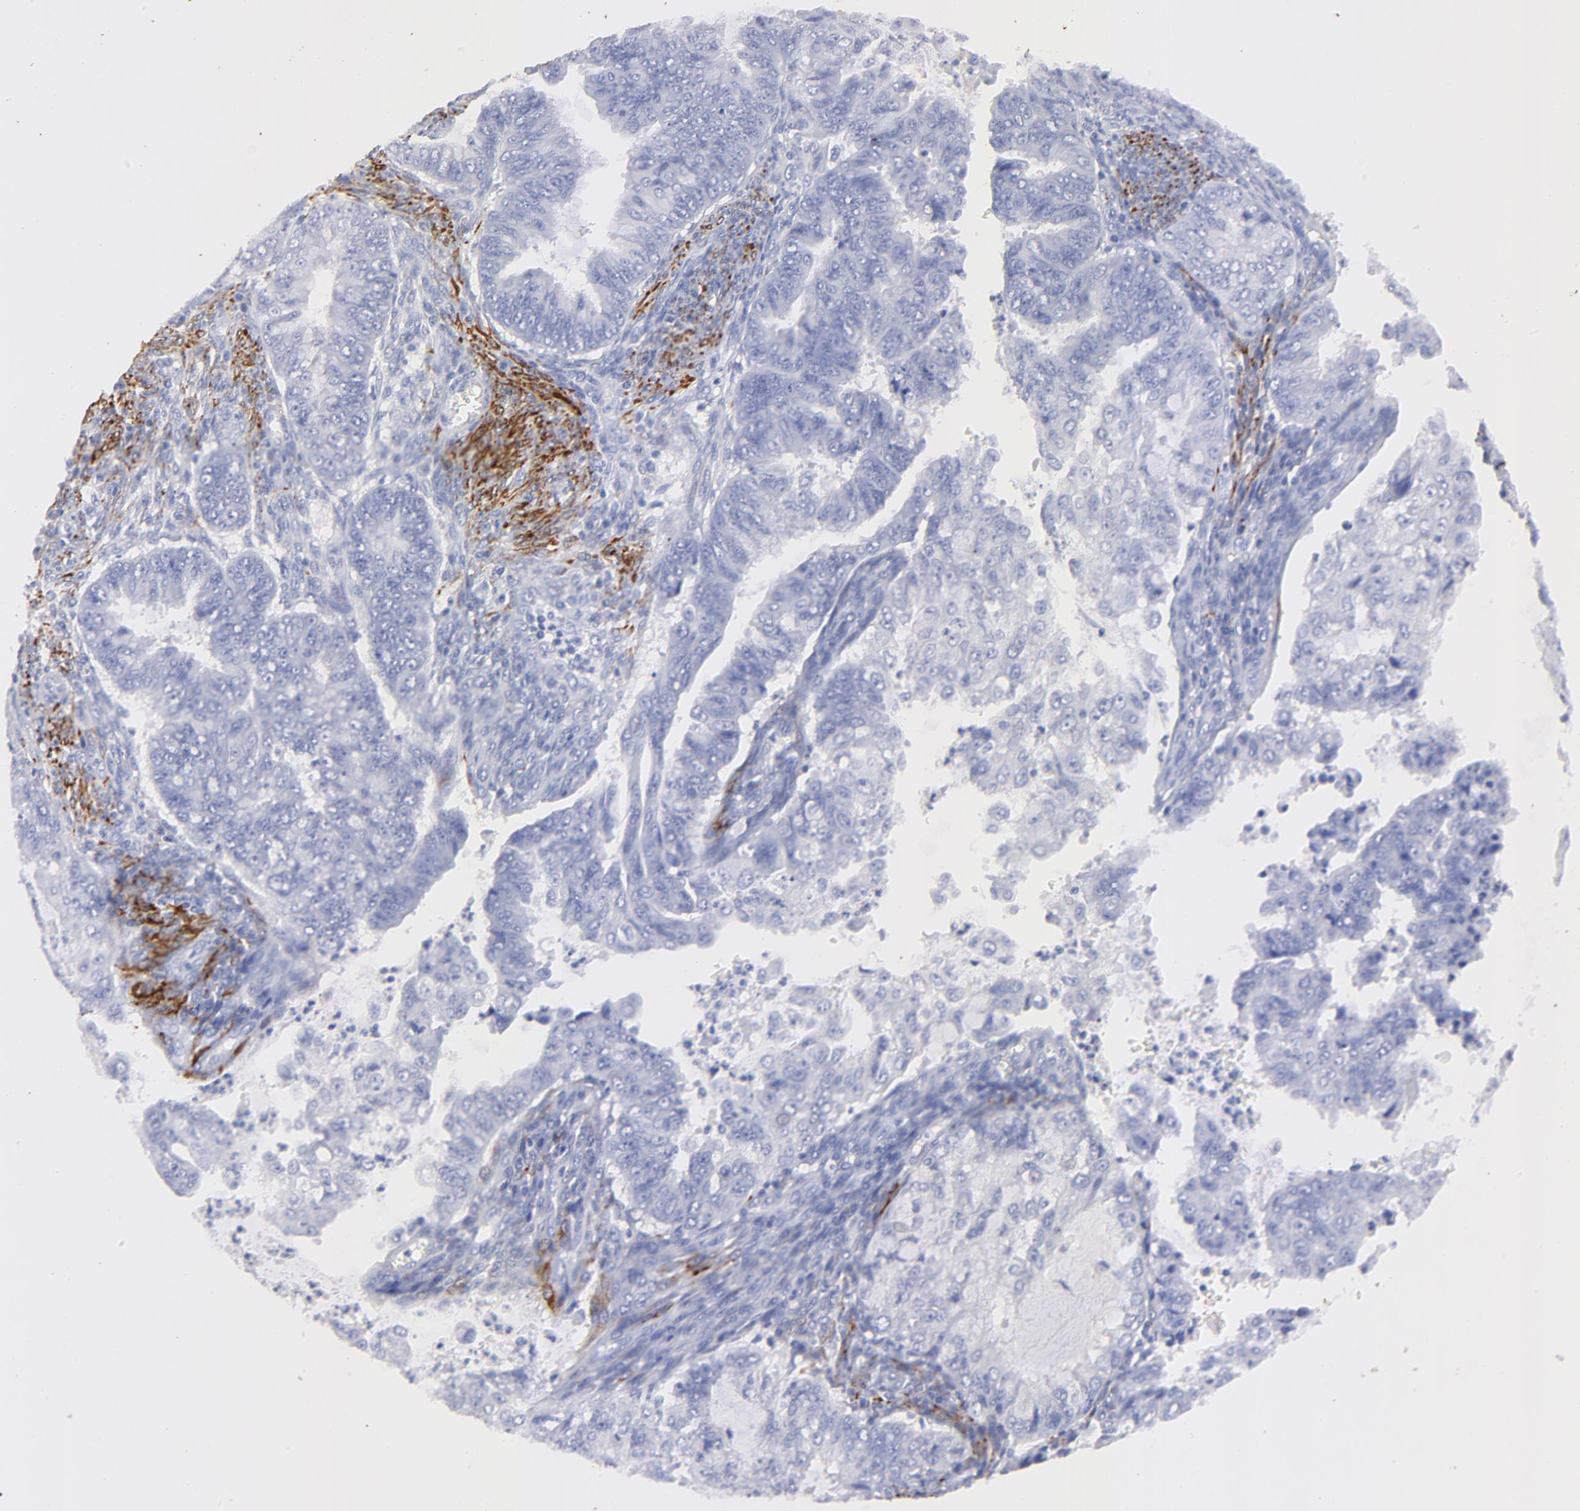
{"staining": {"intensity": "negative", "quantity": "none", "location": "none"}, "tissue": "endometrial cancer", "cell_type": "Tumor cells", "image_type": "cancer", "snomed": [{"axis": "morphology", "description": "Adenocarcinoma, NOS"}, {"axis": "topography", "description": "Endometrium"}], "caption": "This is an immunohistochemistry (IHC) photomicrograph of adenocarcinoma (endometrial). There is no expression in tumor cells.", "gene": "HORMAD2", "patient": {"sex": "female", "age": 75}}